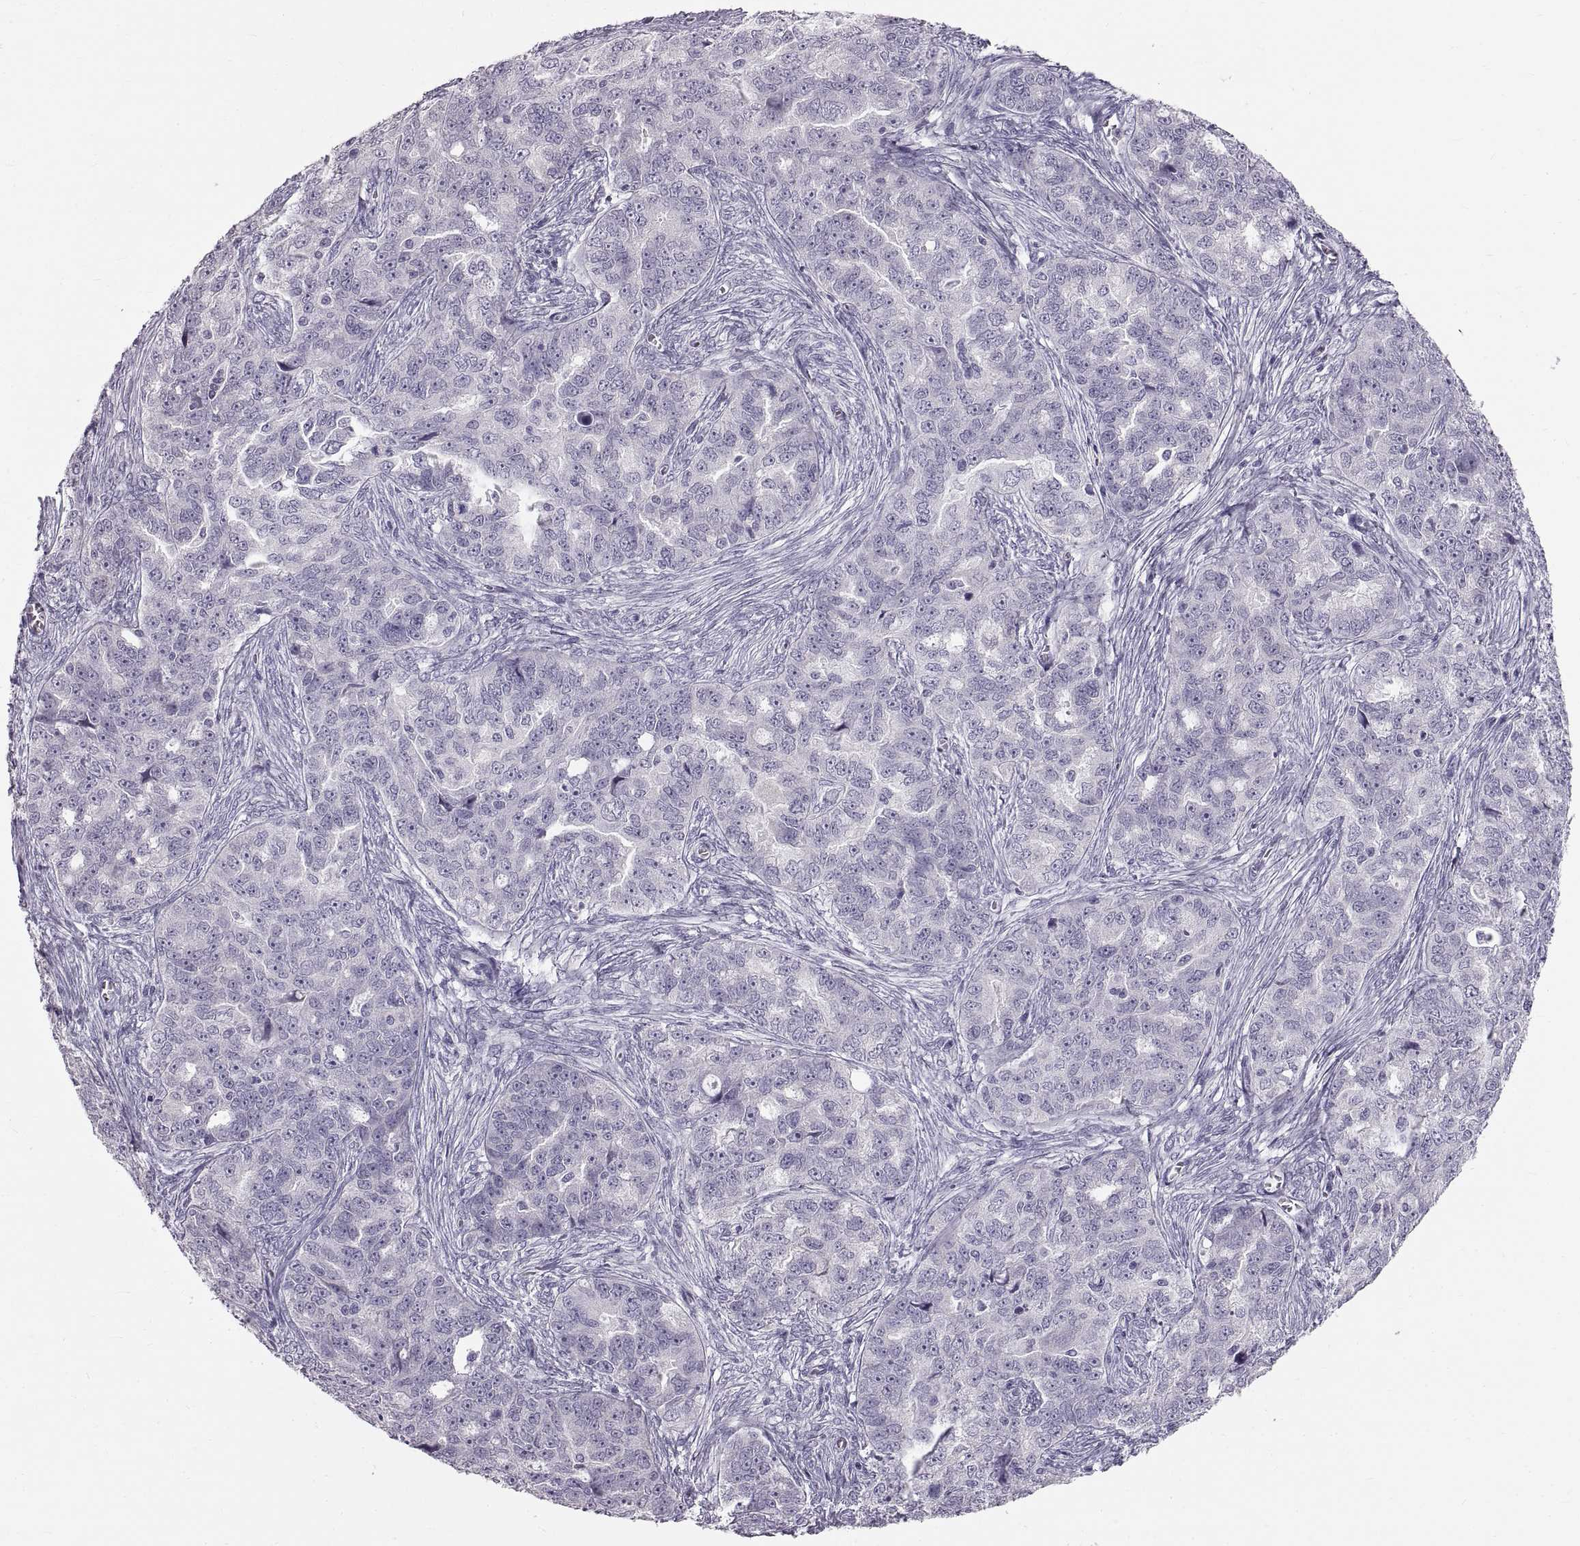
{"staining": {"intensity": "negative", "quantity": "none", "location": "none"}, "tissue": "ovarian cancer", "cell_type": "Tumor cells", "image_type": "cancer", "snomed": [{"axis": "morphology", "description": "Cystadenocarcinoma, serous, NOS"}, {"axis": "topography", "description": "Ovary"}], "caption": "Immunohistochemistry (IHC) histopathology image of ovarian serous cystadenocarcinoma stained for a protein (brown), which demonstrates no staining in tumor cells.", "gene": "SPACDR", "patient": {"sex": "female", "age": 51}}